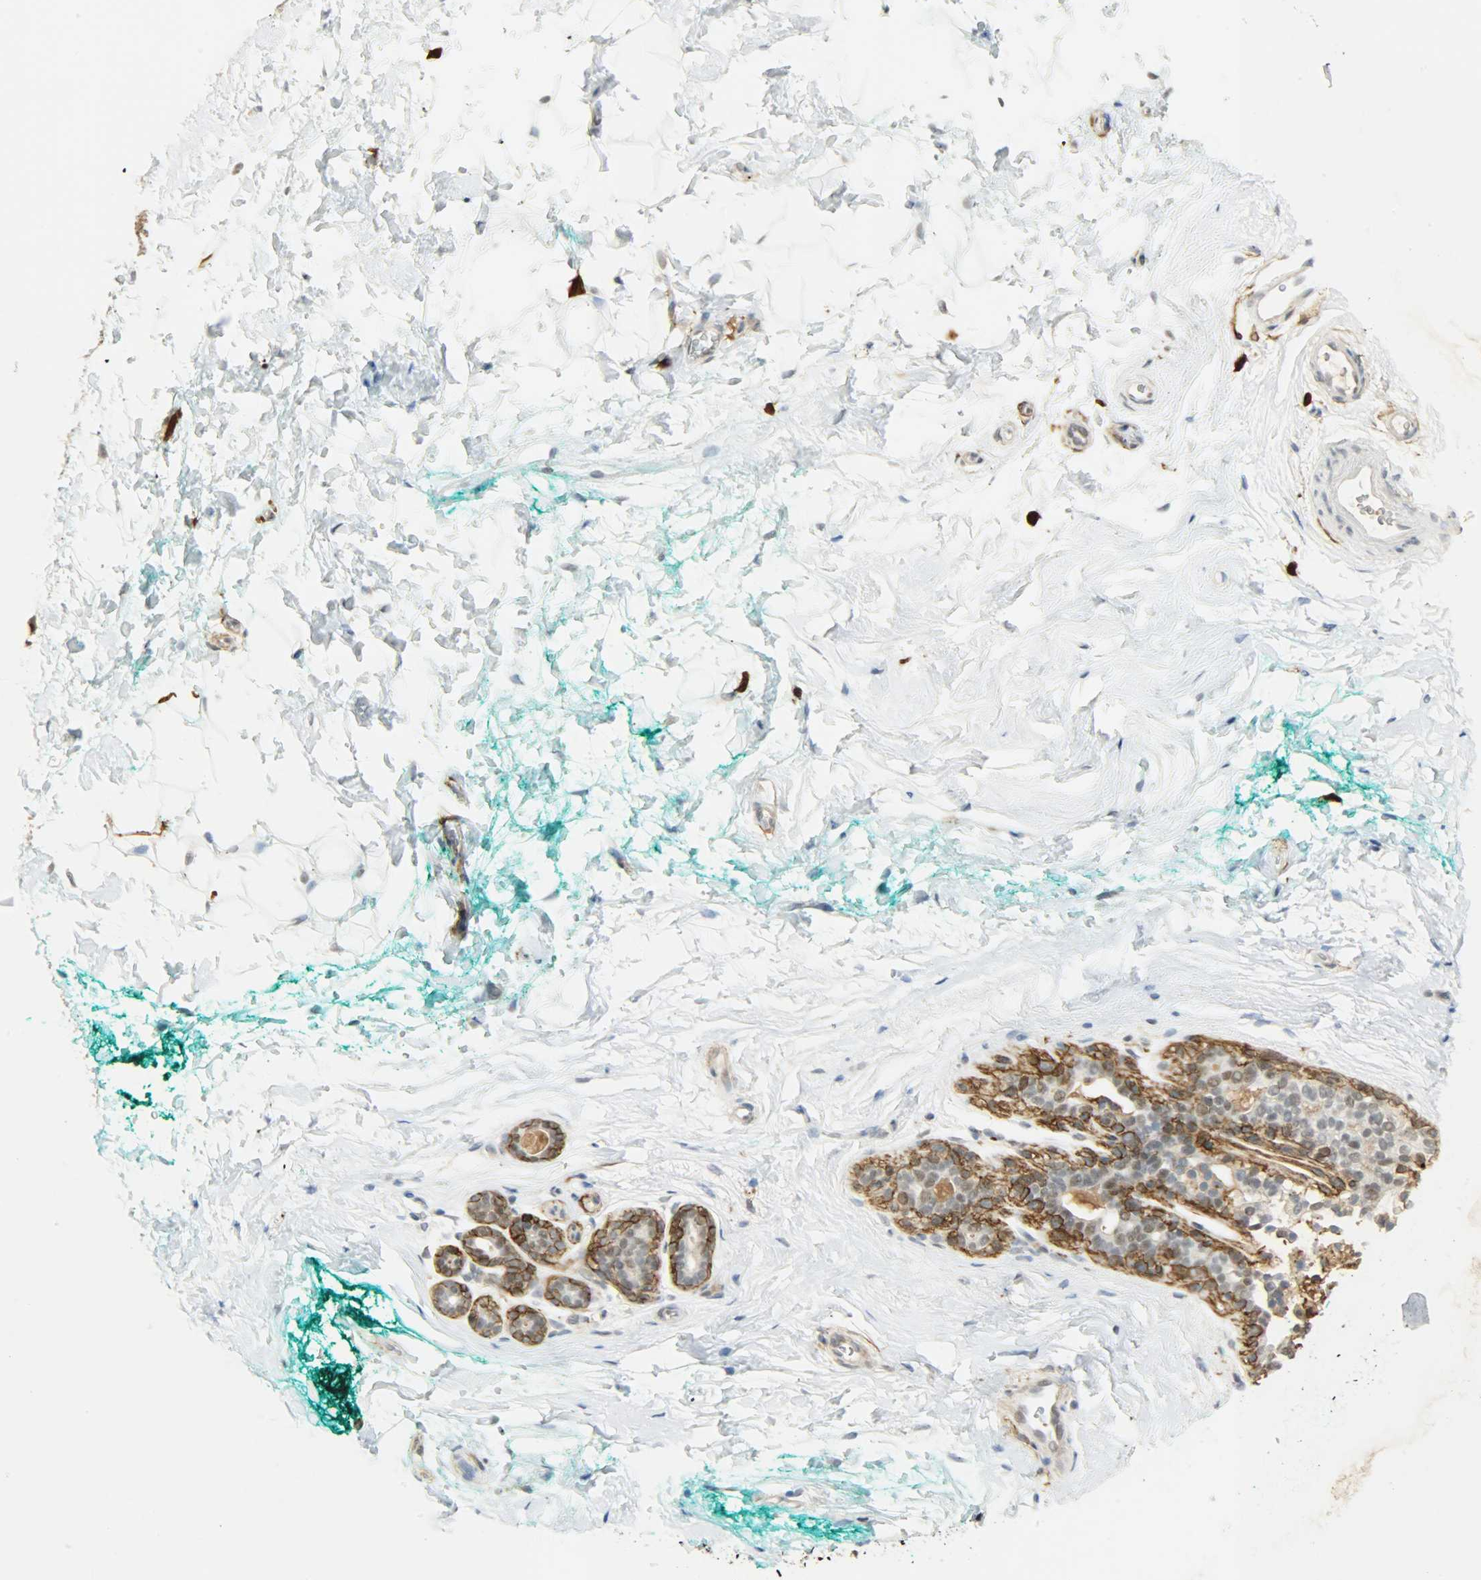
{"staining": {"intensity": "negative", "quantity": "none", "location": "none"}, "tissue": "breast", "cell_type": "Adipocytes", "image_type": "normal", "snomed": [{"axis": "morphology", "description": "Normal tissue, NOS"}, {"axis": "topography", "description": "Breast"}], "caption": "Immunohistochemical staining of normal human breast reveals no significant positivity in adipocytes.", "gene": "NGFR", "patient": {"sex": "female", "age": 52}}